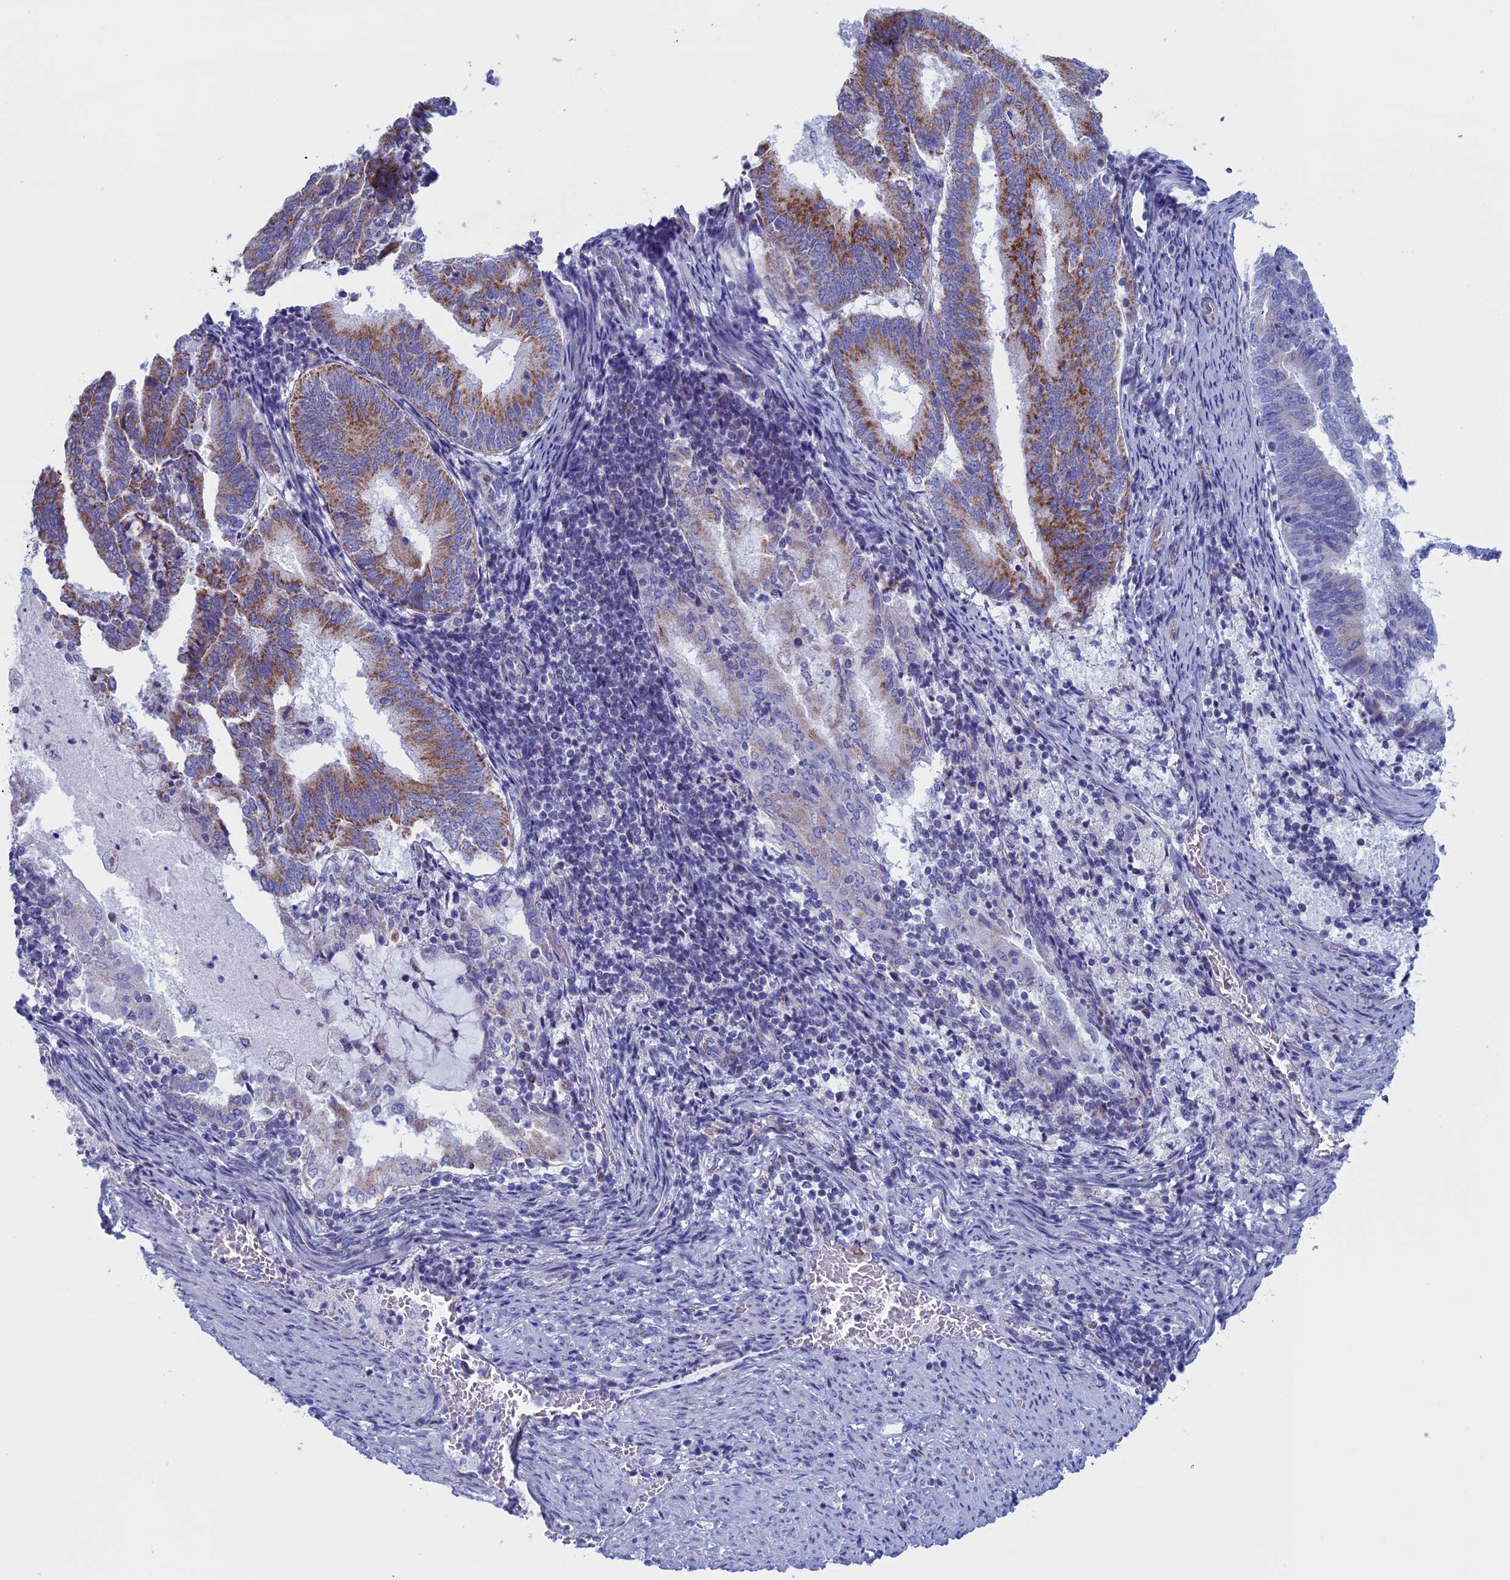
{"staining": {"intensity": "moderate", "quantity": "25%-75%", "location": "cytoplasmic/membranous"}, "tissue": "endometrial cancer", "cell_type": "Tumor cells", "image_type": "cancer", "snomed": [{"axis": "morphology", "description": "Adenocarcinoma, NOS"}, {"axis": "topography", "description": "Endometrium"}], "caption": "Immunohistochemistry (DAB (3,3'-diaminobenzidine)) staining of human endometrial adenocarcinoma exhibits moderate cytoplasmic/membranous protein positivity in about 25%-75% of tumor cells. The staining was performed using DAB (3,3'-diaminobenzidine), with brown indicating positive protein expression. Nuclei are stained blue with hematoxylin.", "gene": "NDUFB9", "patient": {"sex": "female", "age": 80}}